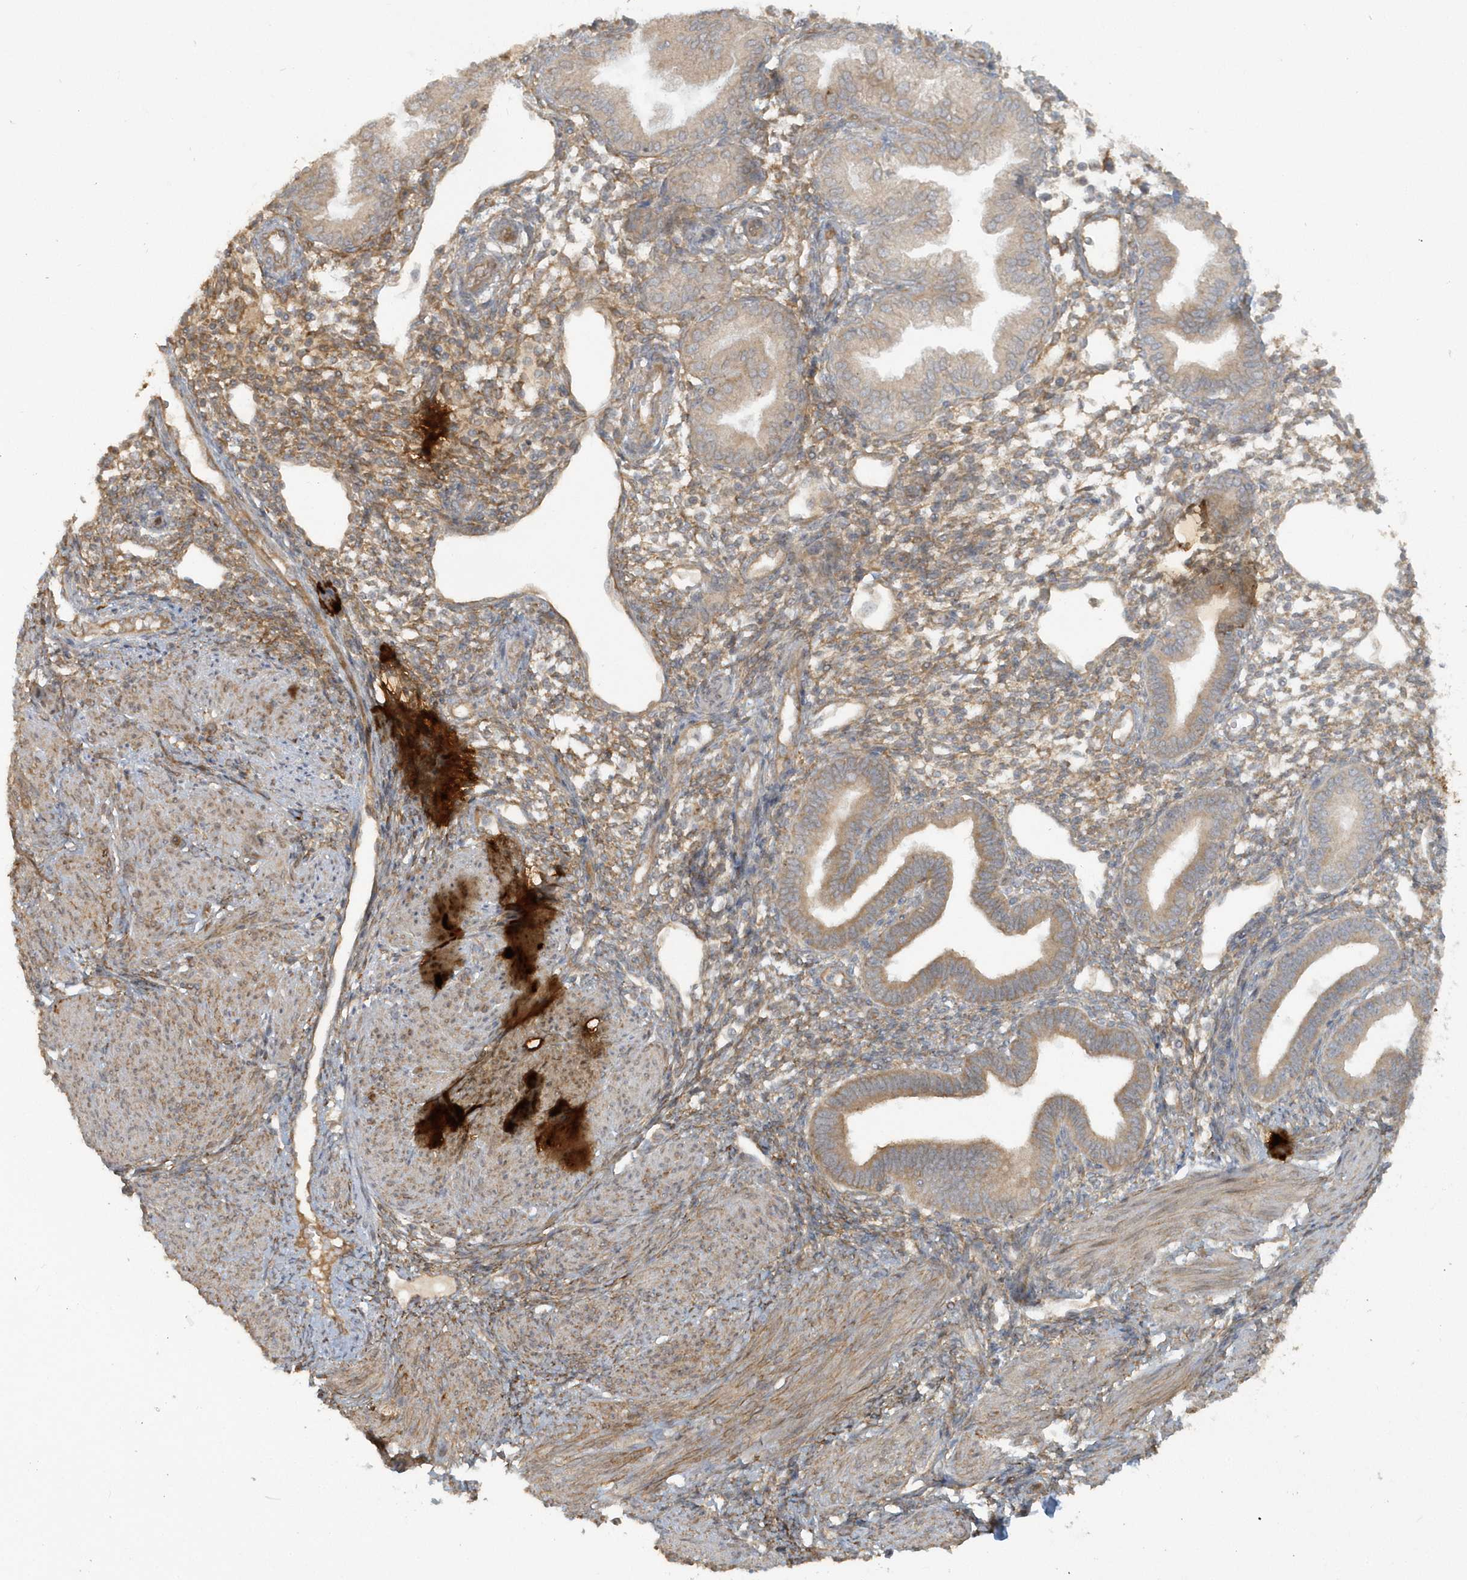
{"staining": {"intensity": "moderate", "quantity": ">75%", "location": "cytoplasmic/membranous"}, "tissue": "endometrium", "cell_type": "Cells in endometrial stroma", "image_type": "normal", "snomed": [{"axis": "morphology", "description": "Normal tissue, NOS"}, {"axis": "topography", "description": "Endometrium"}], "caption": "Endometrium was stained to show a protein in brown. There is medium levels of moderate cytoplasmic/membranous expression in approximately >75% of cells in endometrial stroma. The staining was performed using DAB (3,3'-diaminobenzidine) to visualize the protein expression in brown, while the nuclei were stained in blue with hematoxylin (Magnification: 20x).", "gene": "STIM2", "patient": {"sex": "female", "age": 53}}